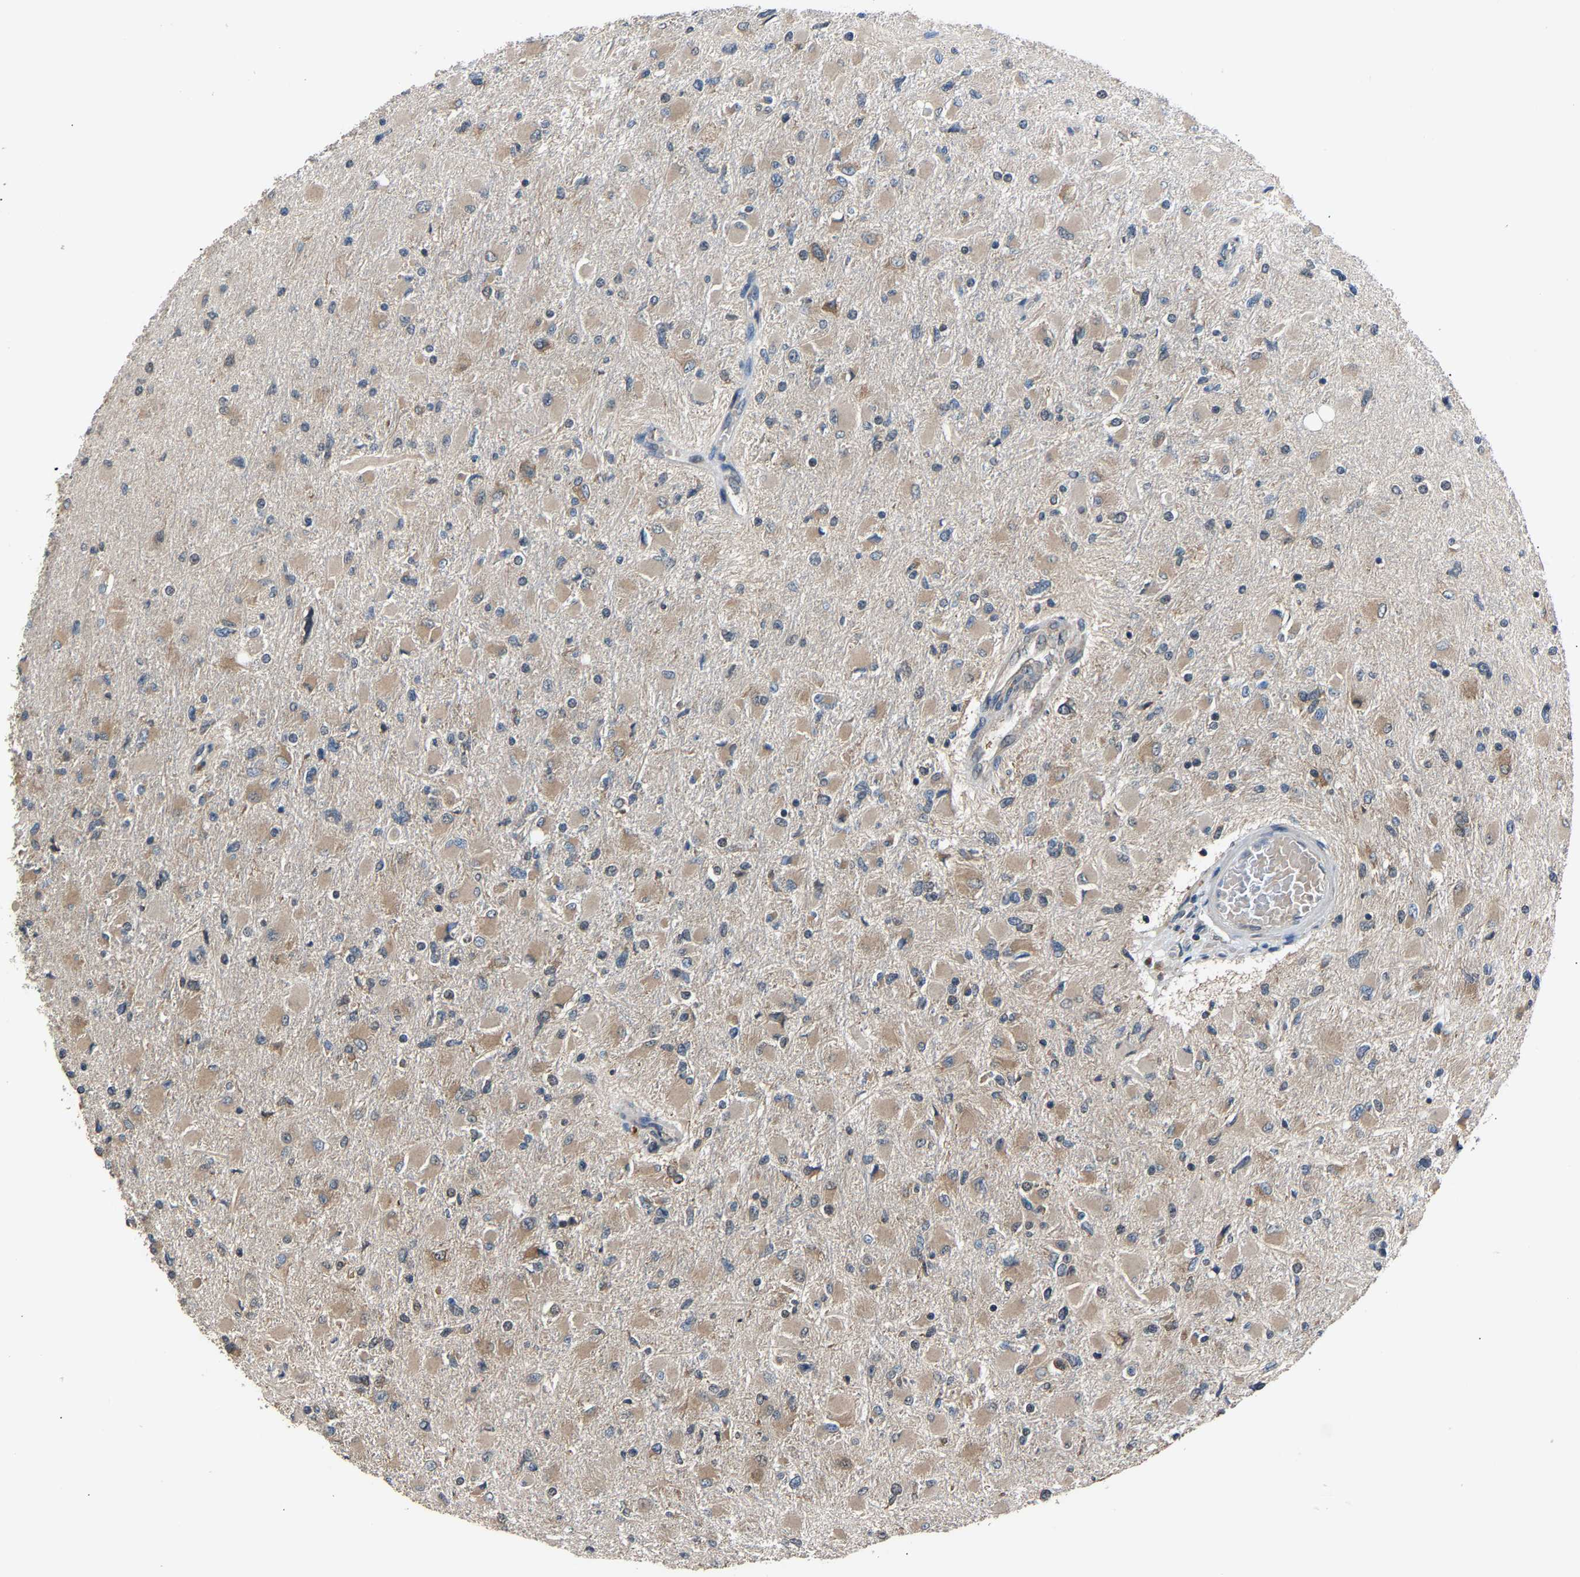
{"staining": {"intensity": "weak", "quantity": ">75%", "location": "cytoplasmic/membranous"}, "tissue": "glioma", "cell_type": "Tumor cells", "image_type": "cancer", "snomed": [{"axis": "morphology", "description": "Glioma, malignant, High grade"}, {"axis": "topography", "description": "Cerebral cortex"}], "caption": "Protein staining reveals weak cytoplasmic/membranous expression in approximately >75% of tumor cells in malignant glioma (high-grade).", "gene": "ABCC9", "patient": {"sex": "female", "age": 36}}